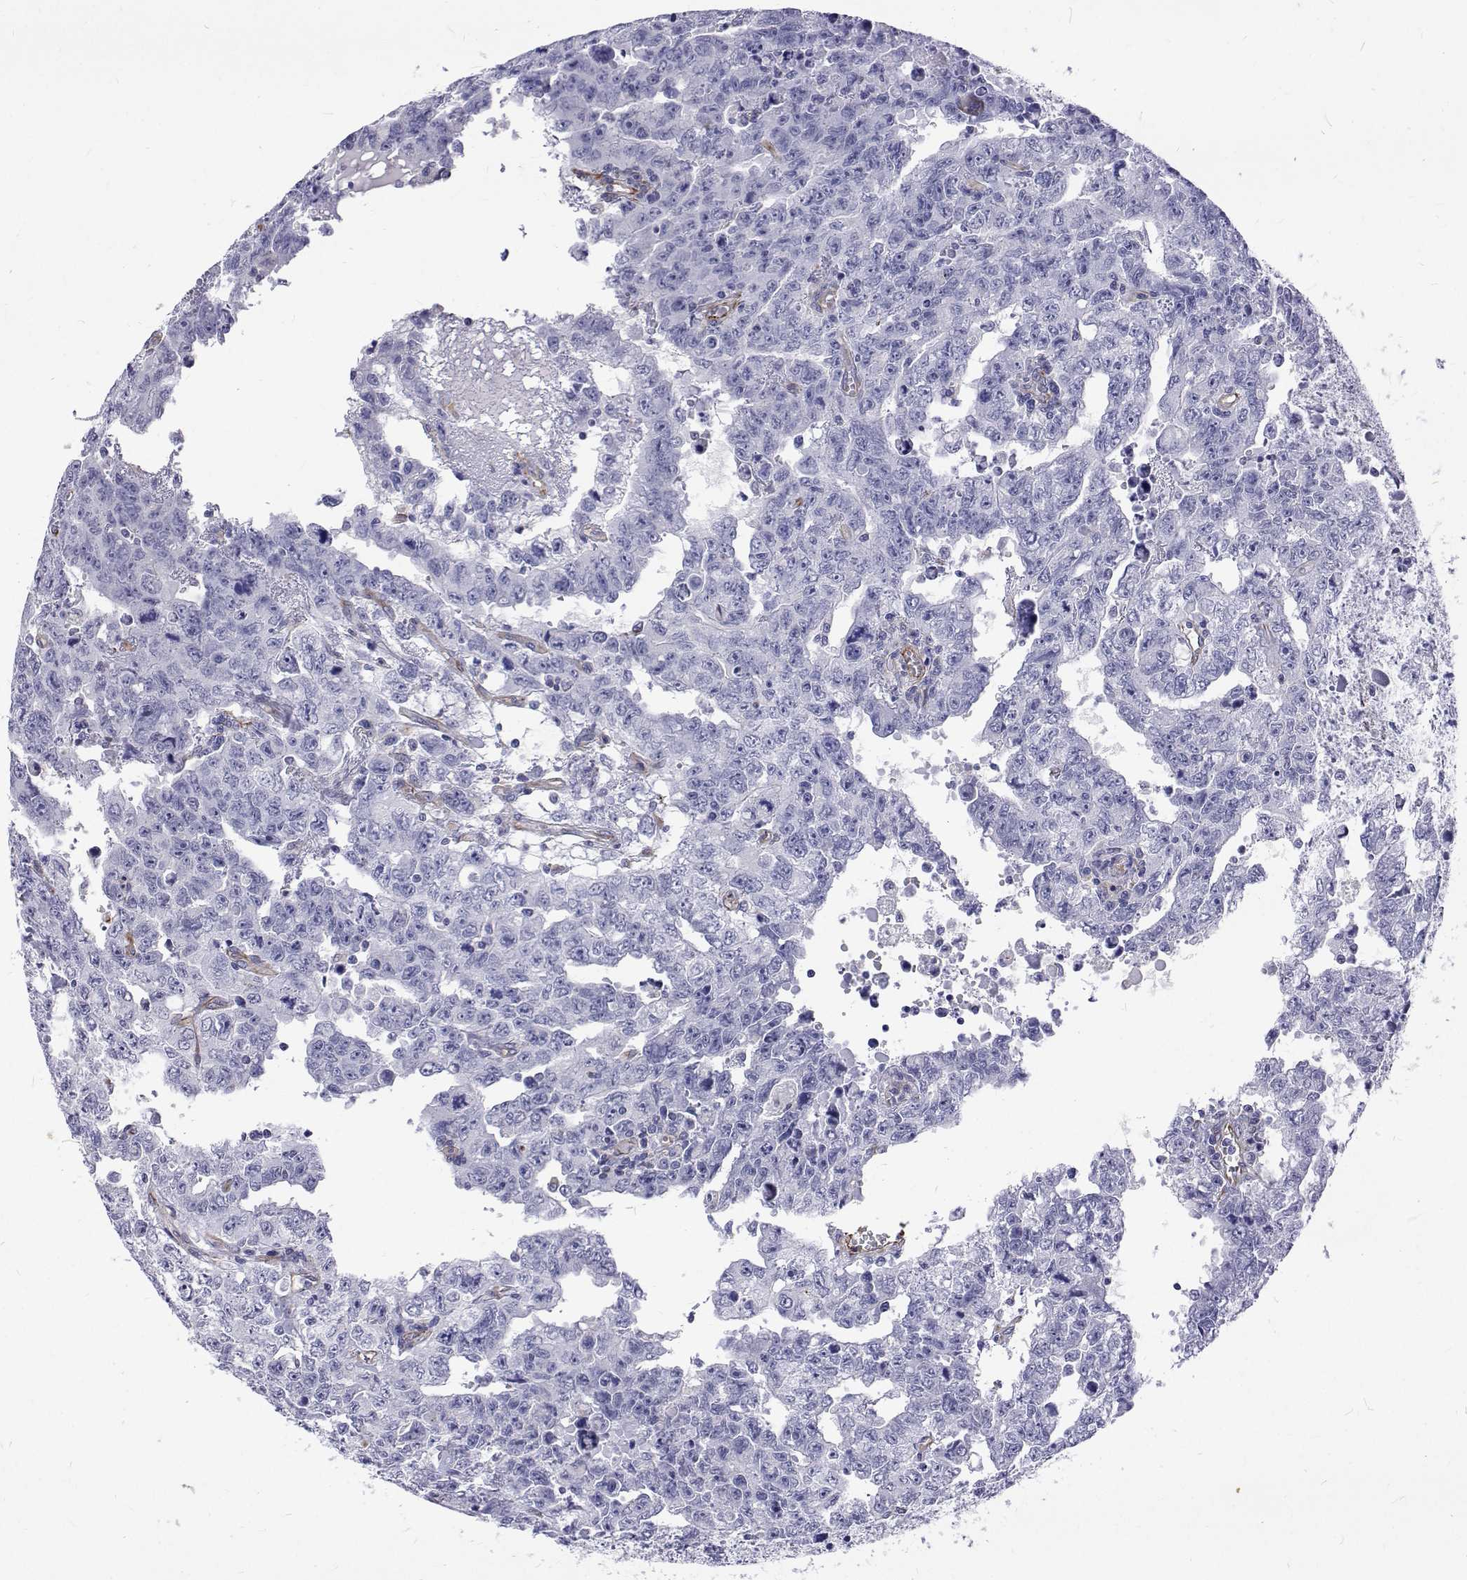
{"staining": {"intensity": "negative", "quantity": "none", "location": "none"}, "tissue": "testis cancer", "cell_type": "Tumor cells", "image_type": "cancer", "snomed": [{"axis": "morphology", "description": "Carcinoma, Embryonal, NOS"}, {"axis": "topography", "description": "Testis"}], "caption": "A photomicrograph of human embryonal carcinoma (testis) is negative for staining in tumor cells. (Brightfield microscopy of DAB (3,3'-diaminobenzidine) IHC at high magnification).", "gene": "OPRPN", "patient": {"sex": "male", "age": 24}}